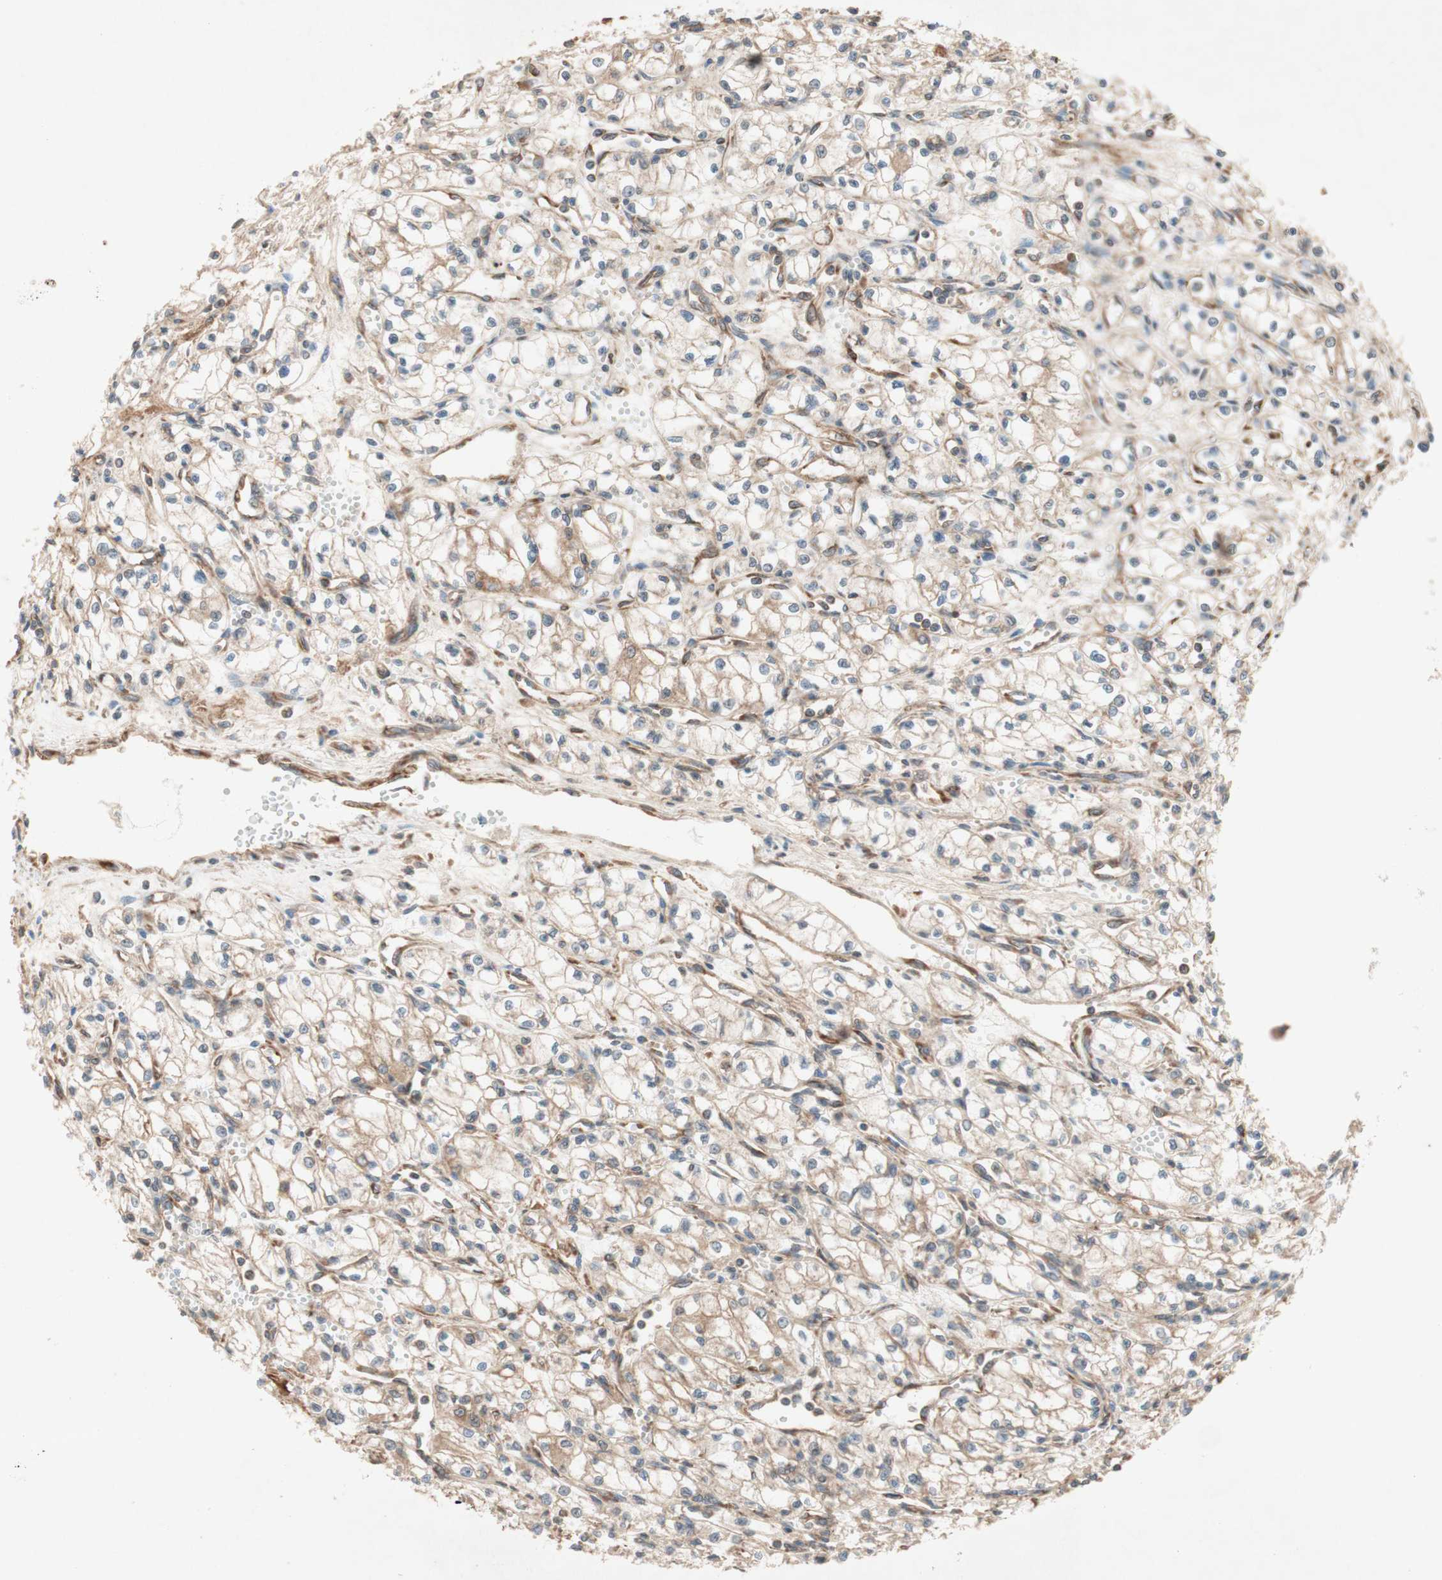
{"staining": {"intensity": "weak", "quantity": "25%-75%", "location": "cytoplasmic/membranous"}, "tissue": "renal cancer", "cell_type": "Tumor cells", "image_type": "cancer", "snomed": [{"axis": "morphology", "description": "Normal tissue, NOS"}, {"axis": "morphology", "description": "Adenocarcinoma, NOS"}, {"axis": "topography", "description": "Kidney"}], "caption": "Immunohistochemistry (IHC) of renal adenocarcinoma reveals low levels of weak cytoplasmic/membranous expression in about 25%-75% of tumor cells. The protein of interest is stained brown, and the nuclei are stained in blue (DAB (3,3'-diaminobenzidine) IHC with brightfield microscopy, high magnification).", "gene": "SOCS2", "patient": {"sex": "male", "age": 59}}